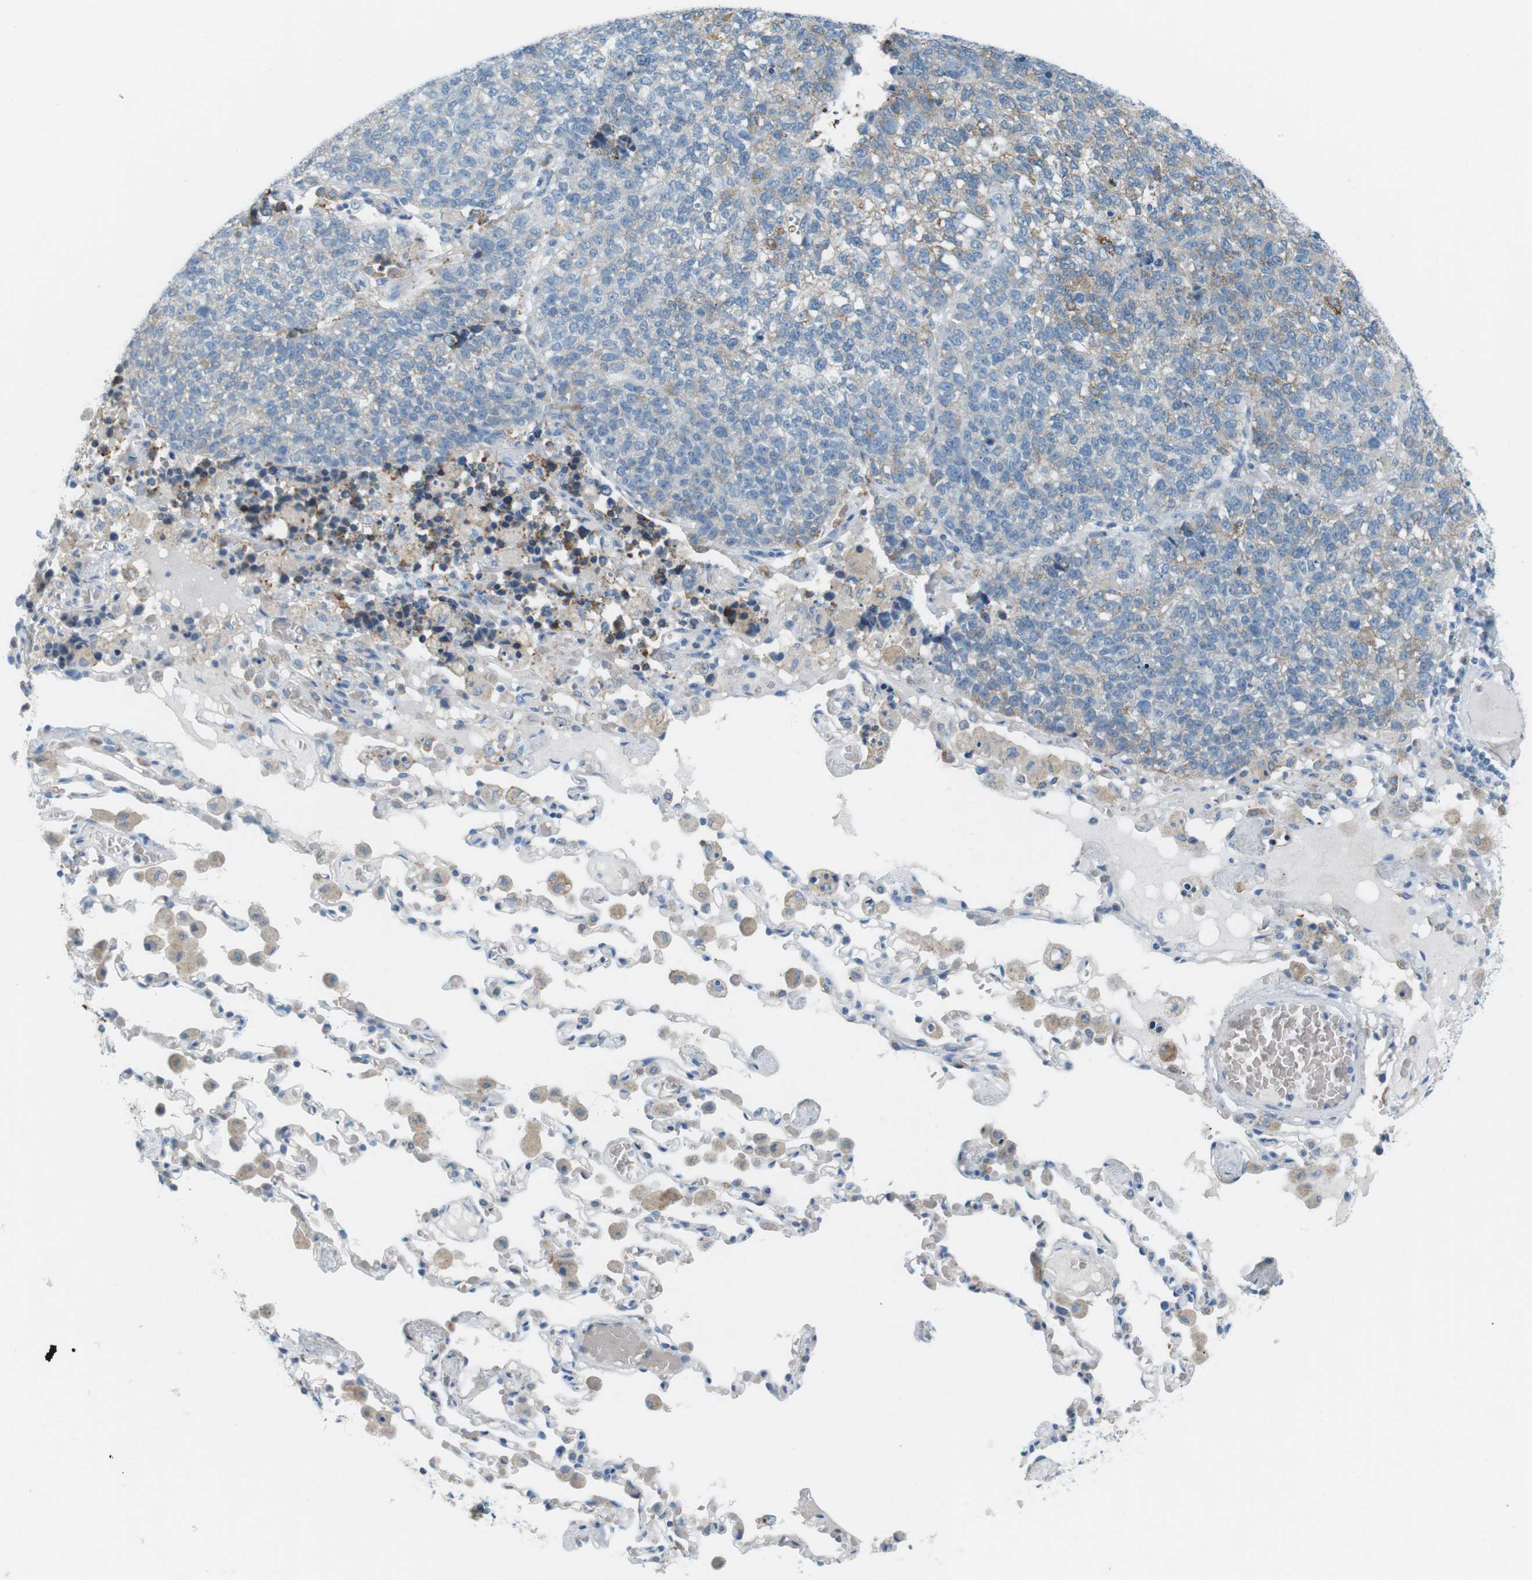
{"staining": {"intensity": "moderate", "quantity": "<25%", "location": "cytoplasmic/membranous"}, "tissue": "lung cancer", "cell_type": "Tumor cells", "image_type": "cancer", "snomed": [{"axis": "morphology", "description": "Adenocarcinoma, NOS"}, {"axis": "topography", "description": "Lung"}], "caption": "The histopathology image displays immunohistochemical staining of lung cancer. There is moderate cytoplasmic/membranous expression is identified in about <25% of tumor cells.", "gene": "VAMP1", "patient": {"sex": "male", "age": 49}}